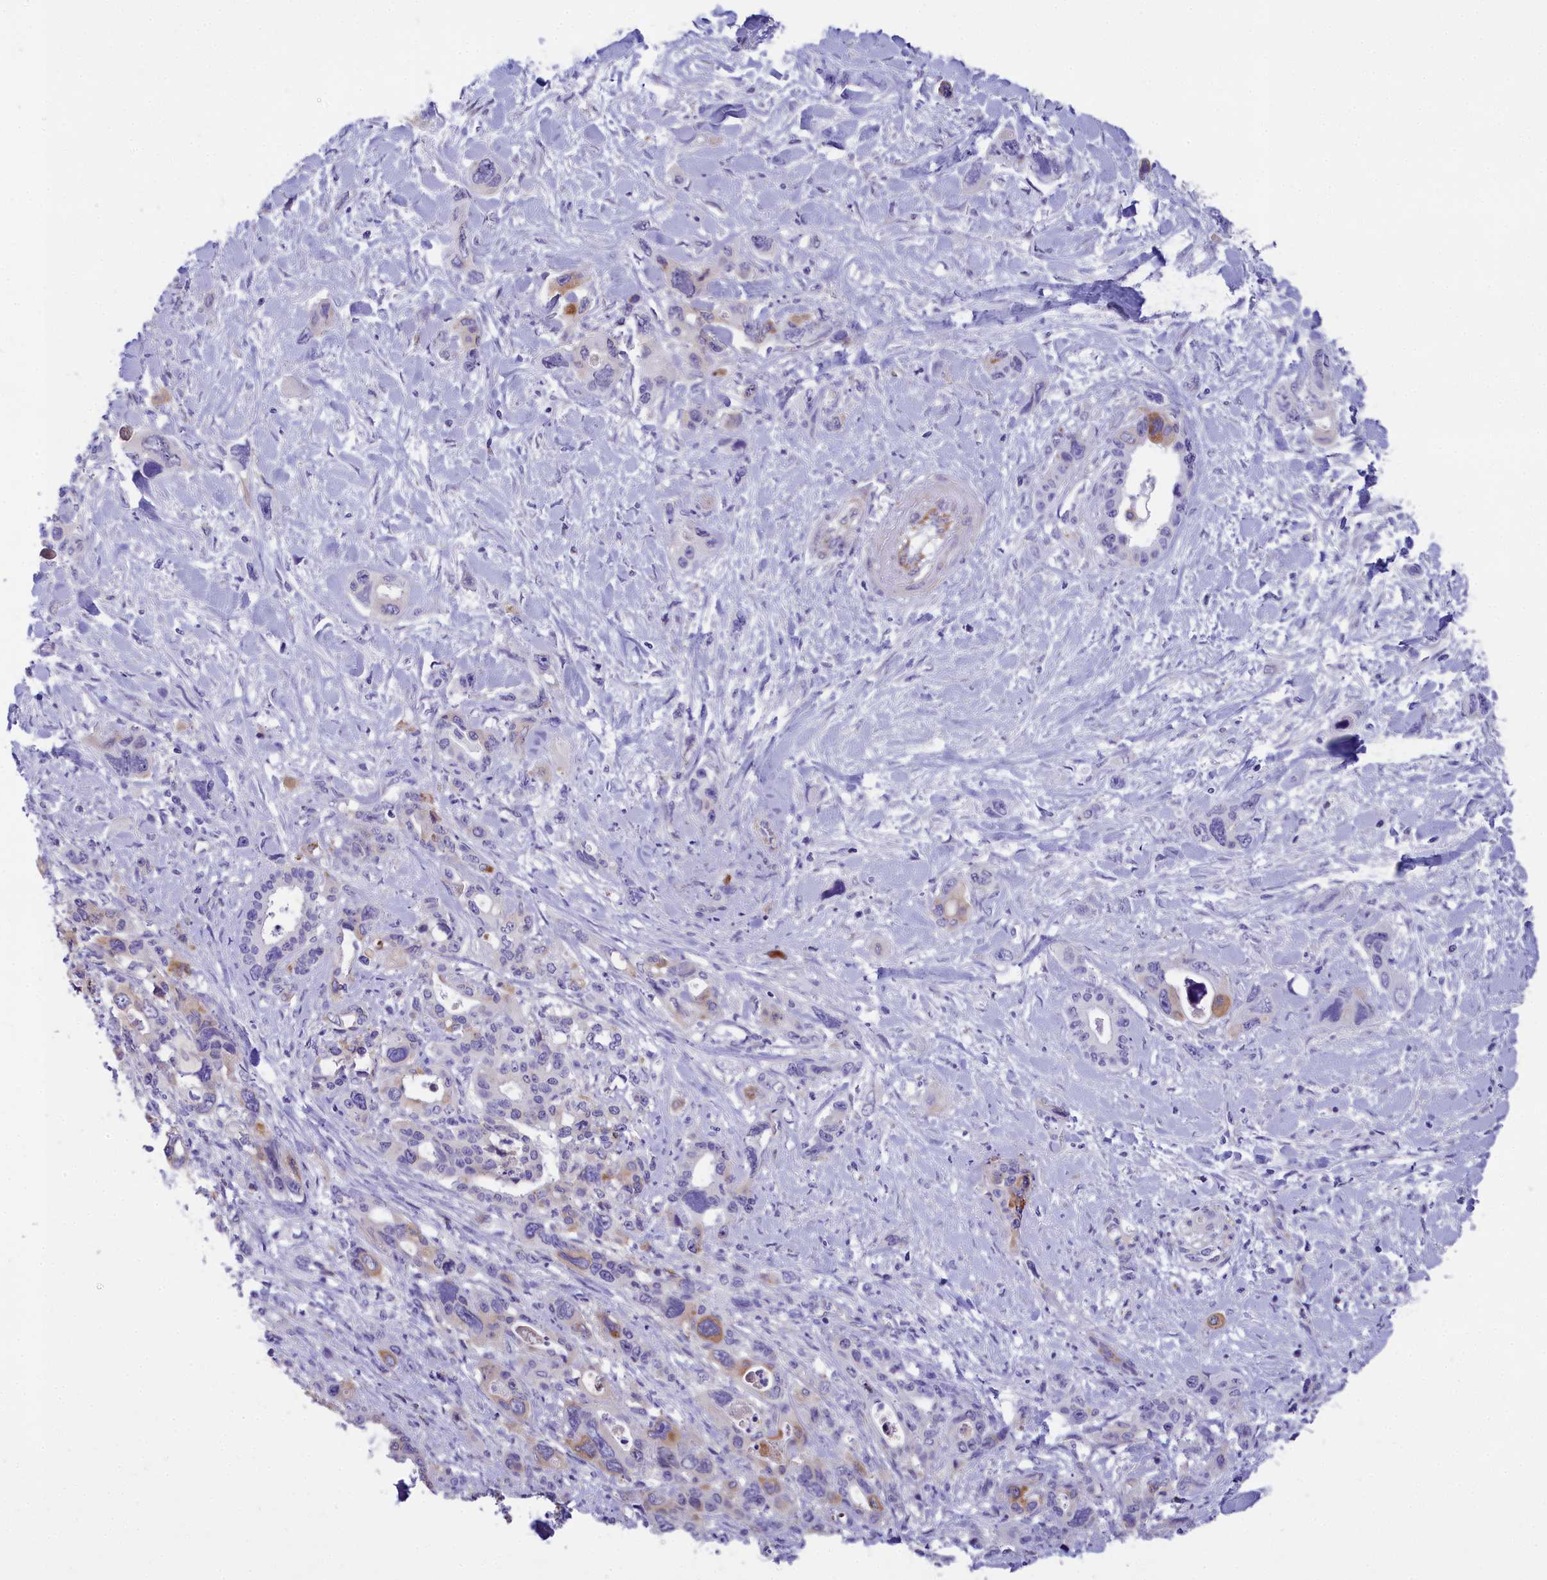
{"staining": {"intensity": "moderate", "quantity": "<25%", "location": "cytoplasmic/membranous"}, "tissue": "pancreatic cancer", "cell_type": "Tumor cells", "image_type": "cancer", "snomed": [{"axis": "morphology", "description": "Adenocarcinoma, NOS"}, {"axis": "topography", "description": "Pancreas"}], "caption": "The immunohistochemical stain labels moderate cytoplasmic/membranous expression in tumor cells of pancreatic cancer tissue.", "gene": "TACSTD2", "patient": {"sex": "male", "age": 46}}